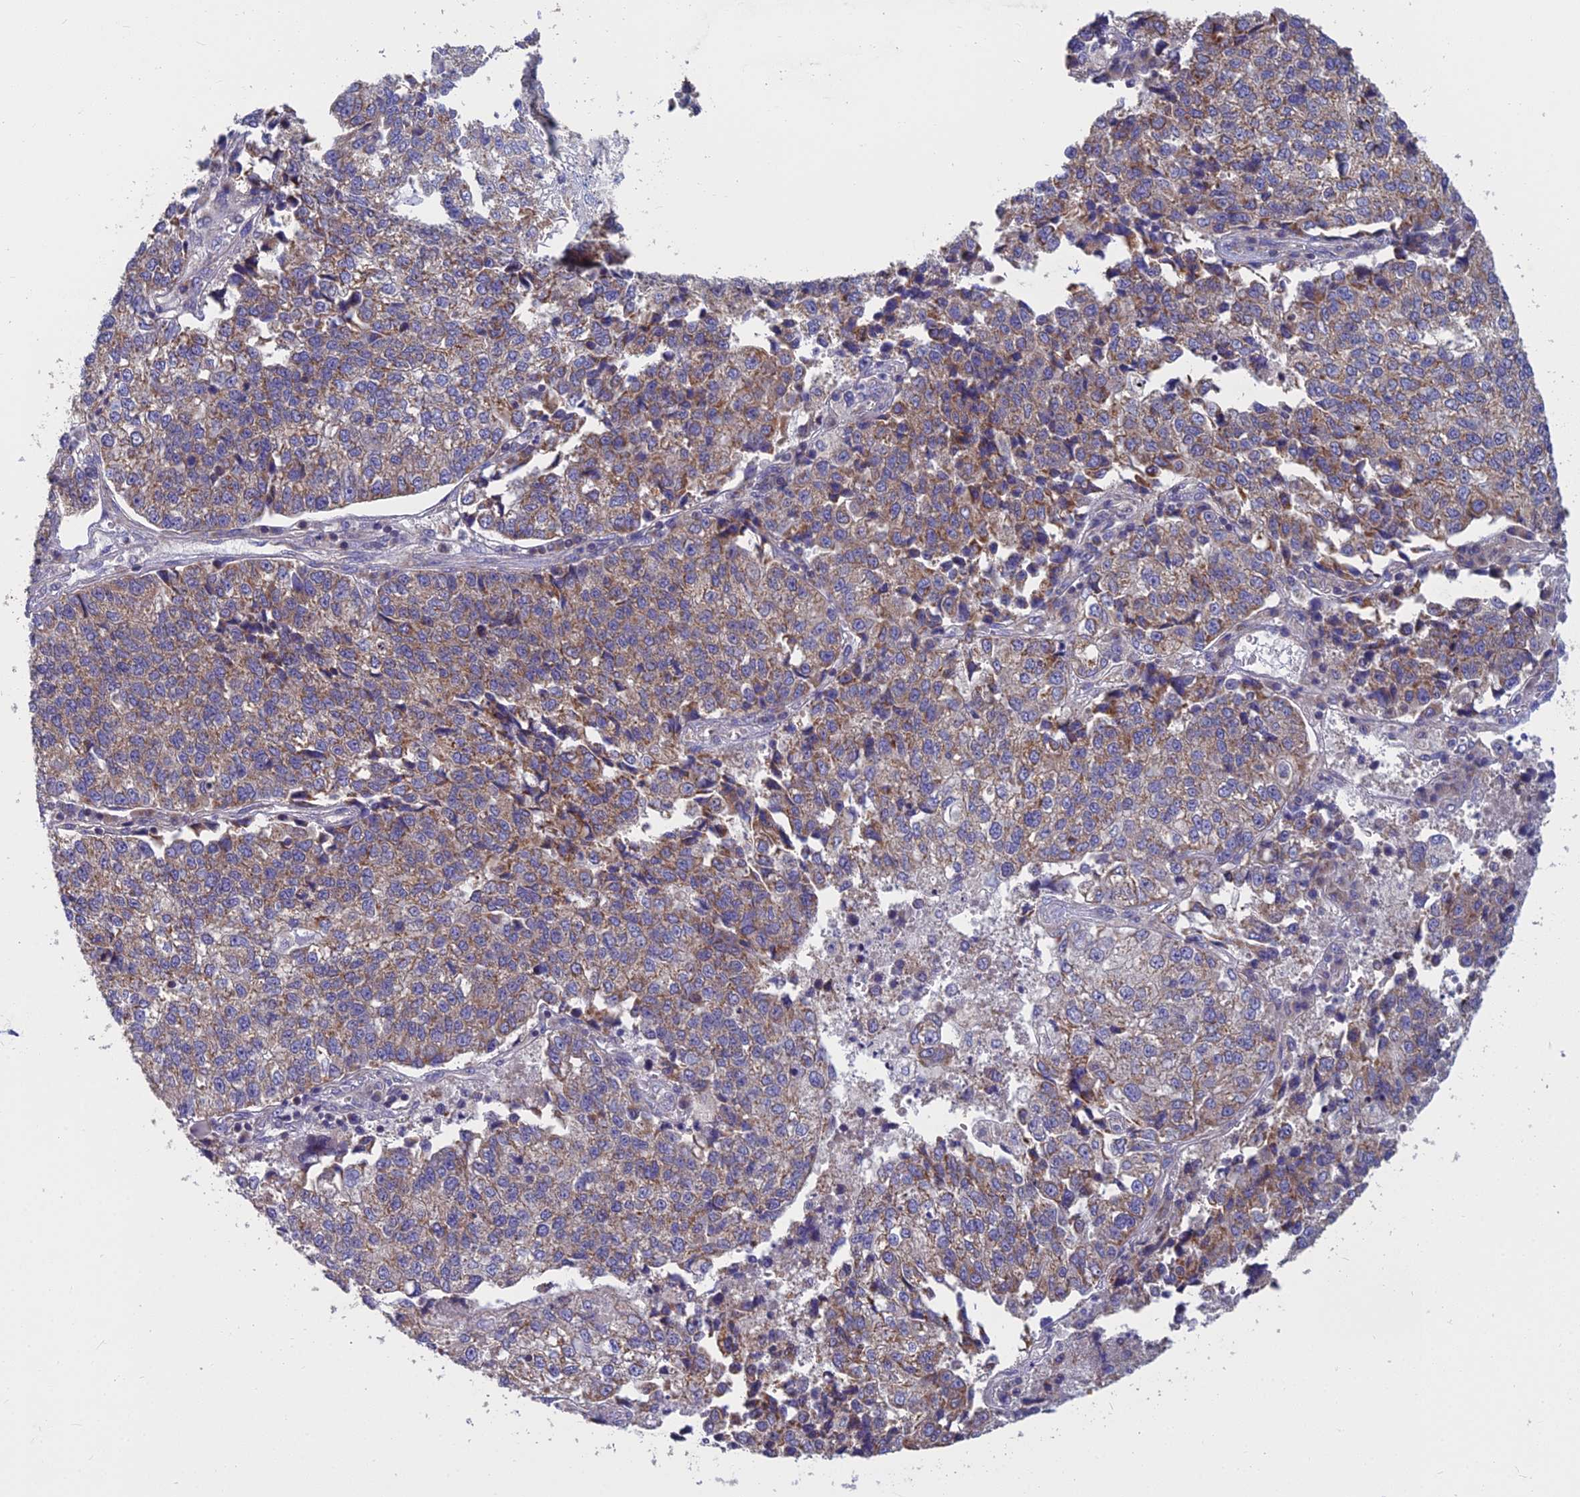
{"staining": {"intensity": "moderate", "quantity": "25%-75%", "location": "cytoplasmic/membranous"}, "tissue": "lung cancer", "cell_type": "Tumor cells", "image_type": "cancer", "snomed": [{"axis": "morphology", "description": "Adenocarcinoma, NOS"}, {"axis": "topography", "description": "Lung"}], "caption": "The image demonstrates staining of adenocarcinoma (lung), revealing moderate cytoplasmic/membranous protein positivity (brown color) within tumor cells.", "gene": "COX20", "patient": {"sex": "male", "age": 49}}